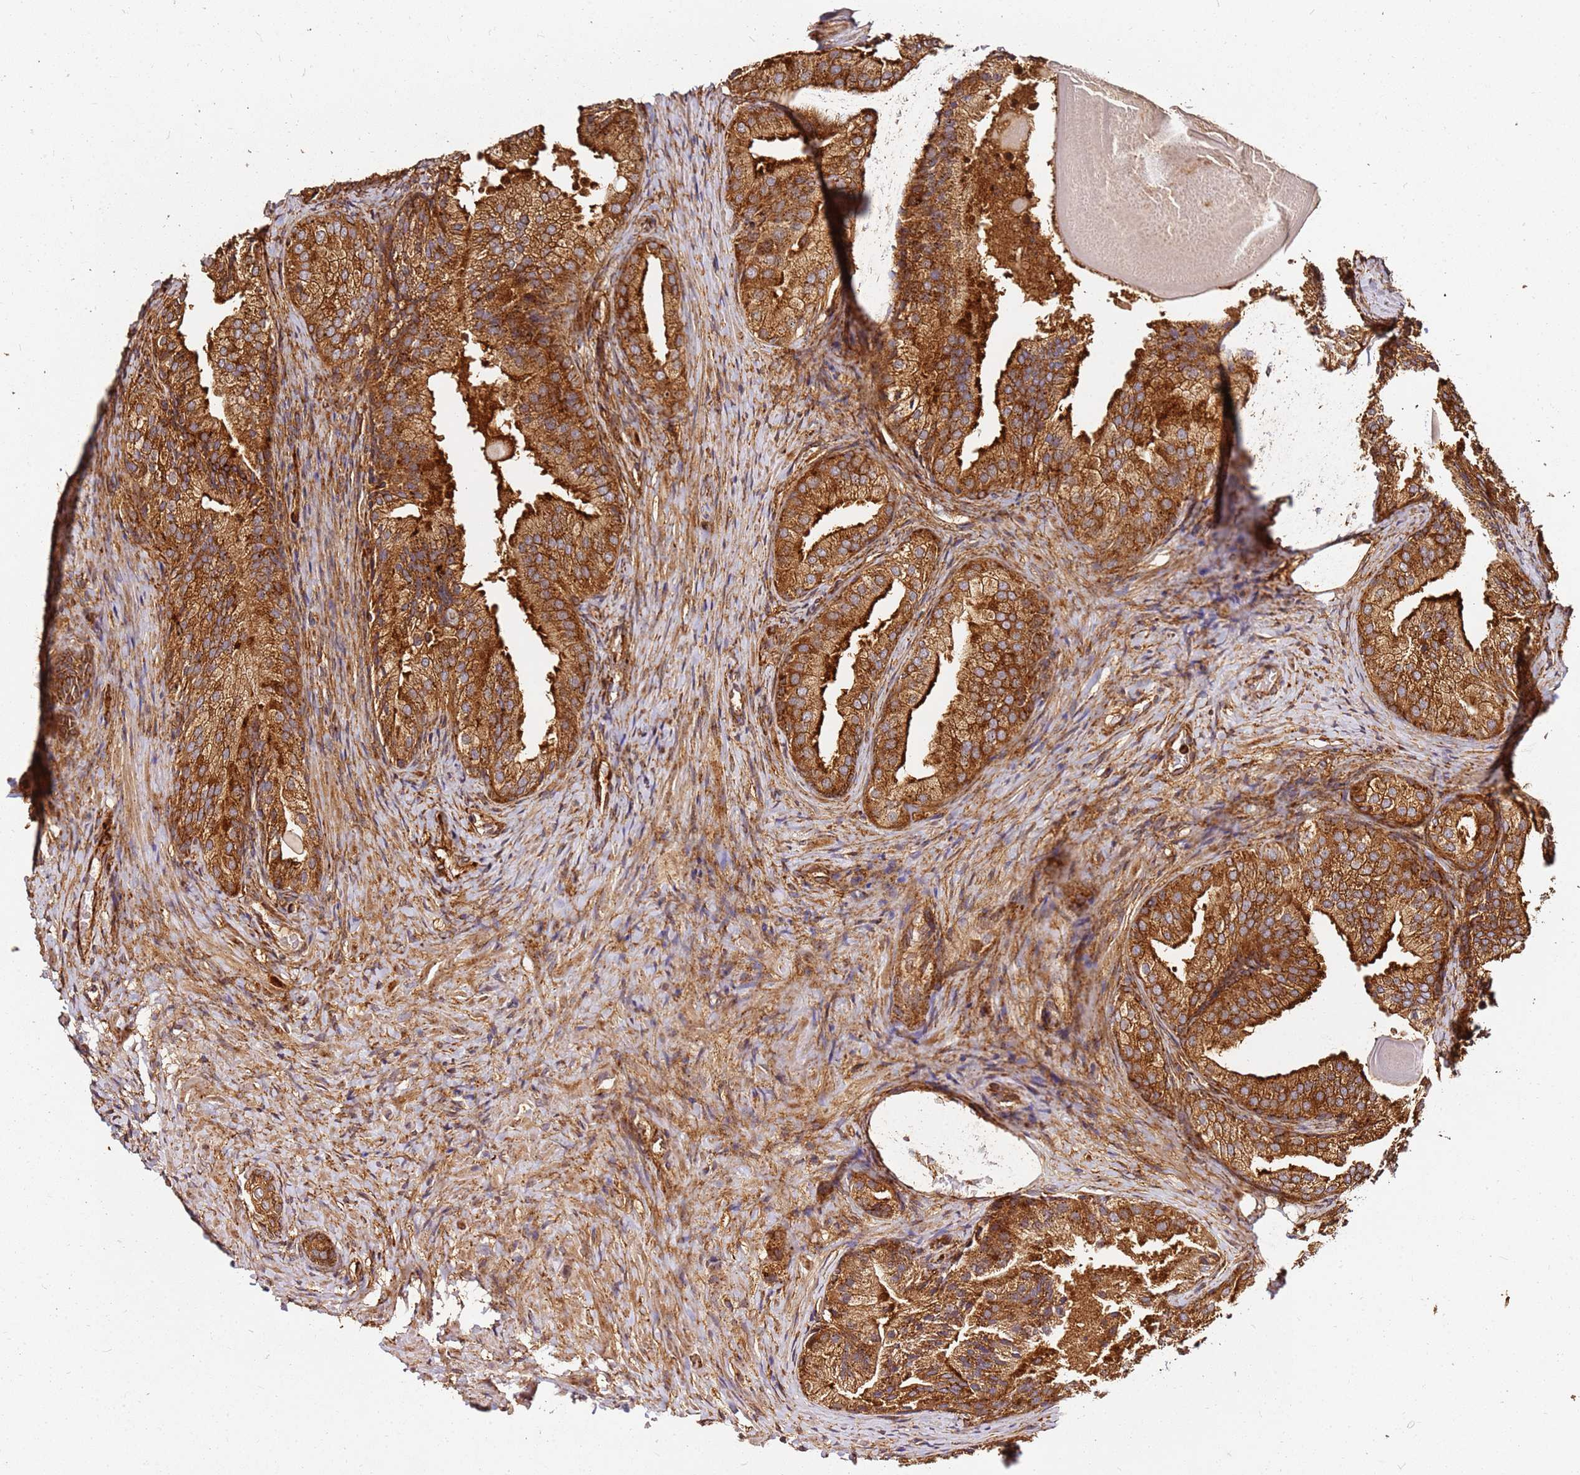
{"staining": {"intensity": "strong", "quantity": ">75%", "location": "cytoplasmic/membranous"}, "tissue": "prostate cancer", "cell_type": "Tumor cells", "image_type": "cancer", "snomed": [{"axis": "morphology", "description": "Adenocarcinoma, Low grade"}, {"axis": "topography", "description": "Prostate"}], "caption": "Immunohistochemical staining of prostate cancer displays high levels of strong cytoplasmic/membranous positivity in about >75% of tumor cells.", "gene": "DVL3", "patient": {"sex": "male", "age": 68}}